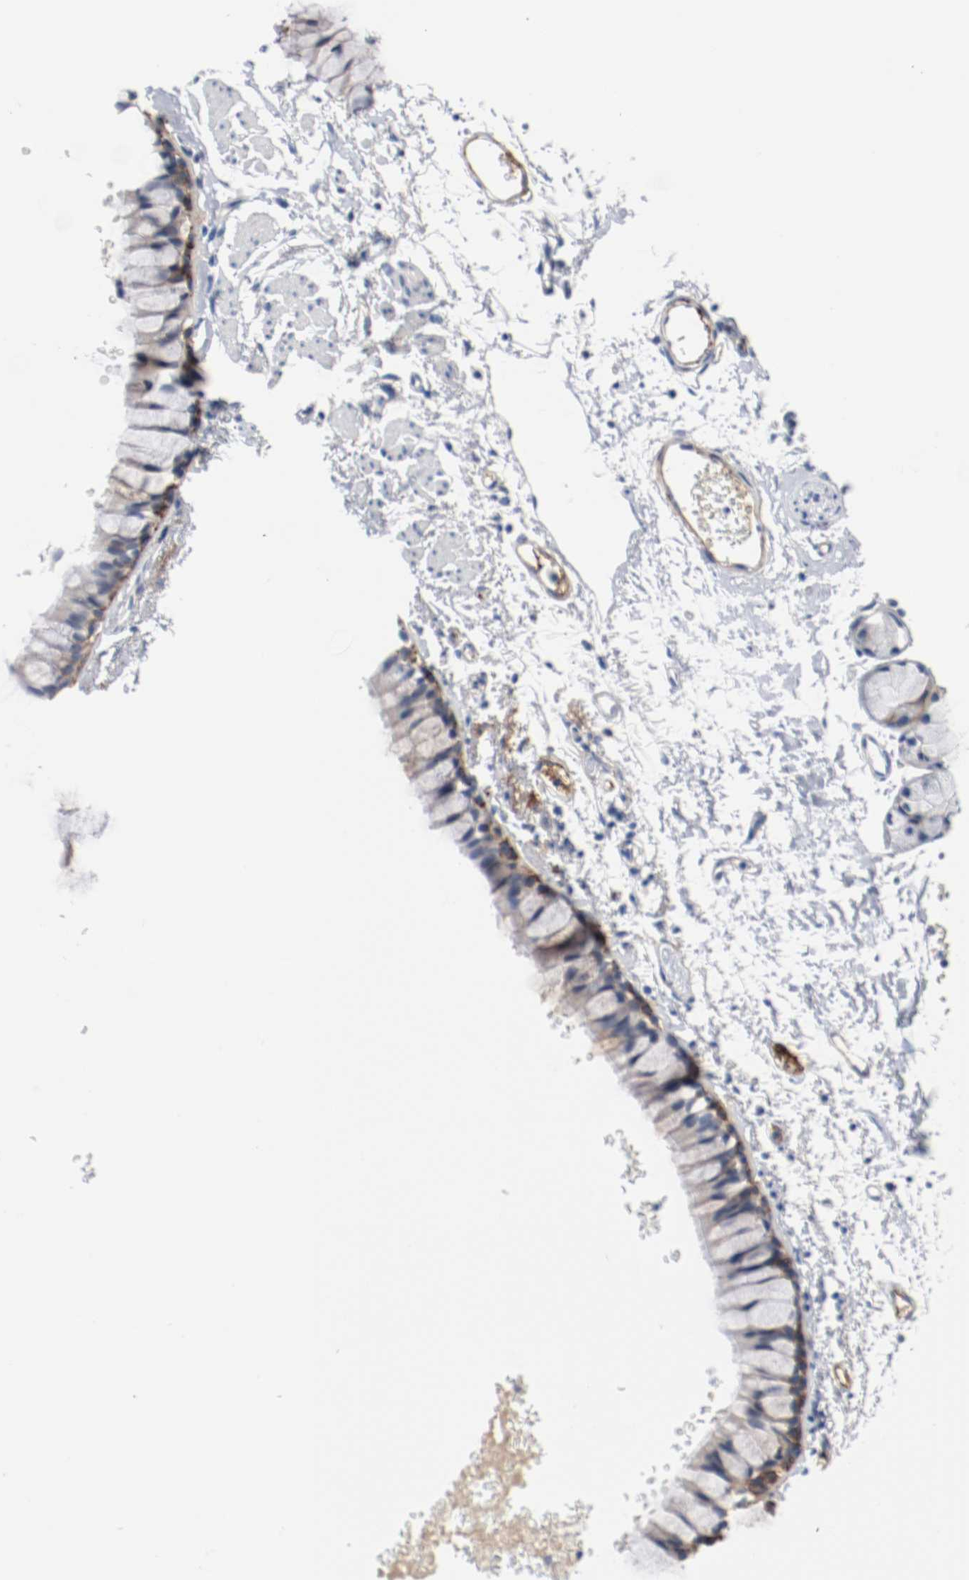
{"staining": {"intensity": "moderate", "quantity": "<25%", "location": "cytoplasmic/membranous"}, "tissue": "bronchus", "cell_type": "Respiratory epithelial cells", "image_type": "normal", "snomed": [{"axis": "morphology", "description": "Normal tissue, NOS"}, {"axis": "topography", "description": "Bronchus"}], "caption": "Immunohistochemistry image of benign bronchus stained for a protein (brown), which demonstrates low levels of moderate cytoplasmic/membranous expression in approximately <25% of respiratory epithelial cells.", "gene": "TNC", "patient": {"sex": "female", "age": 73}}